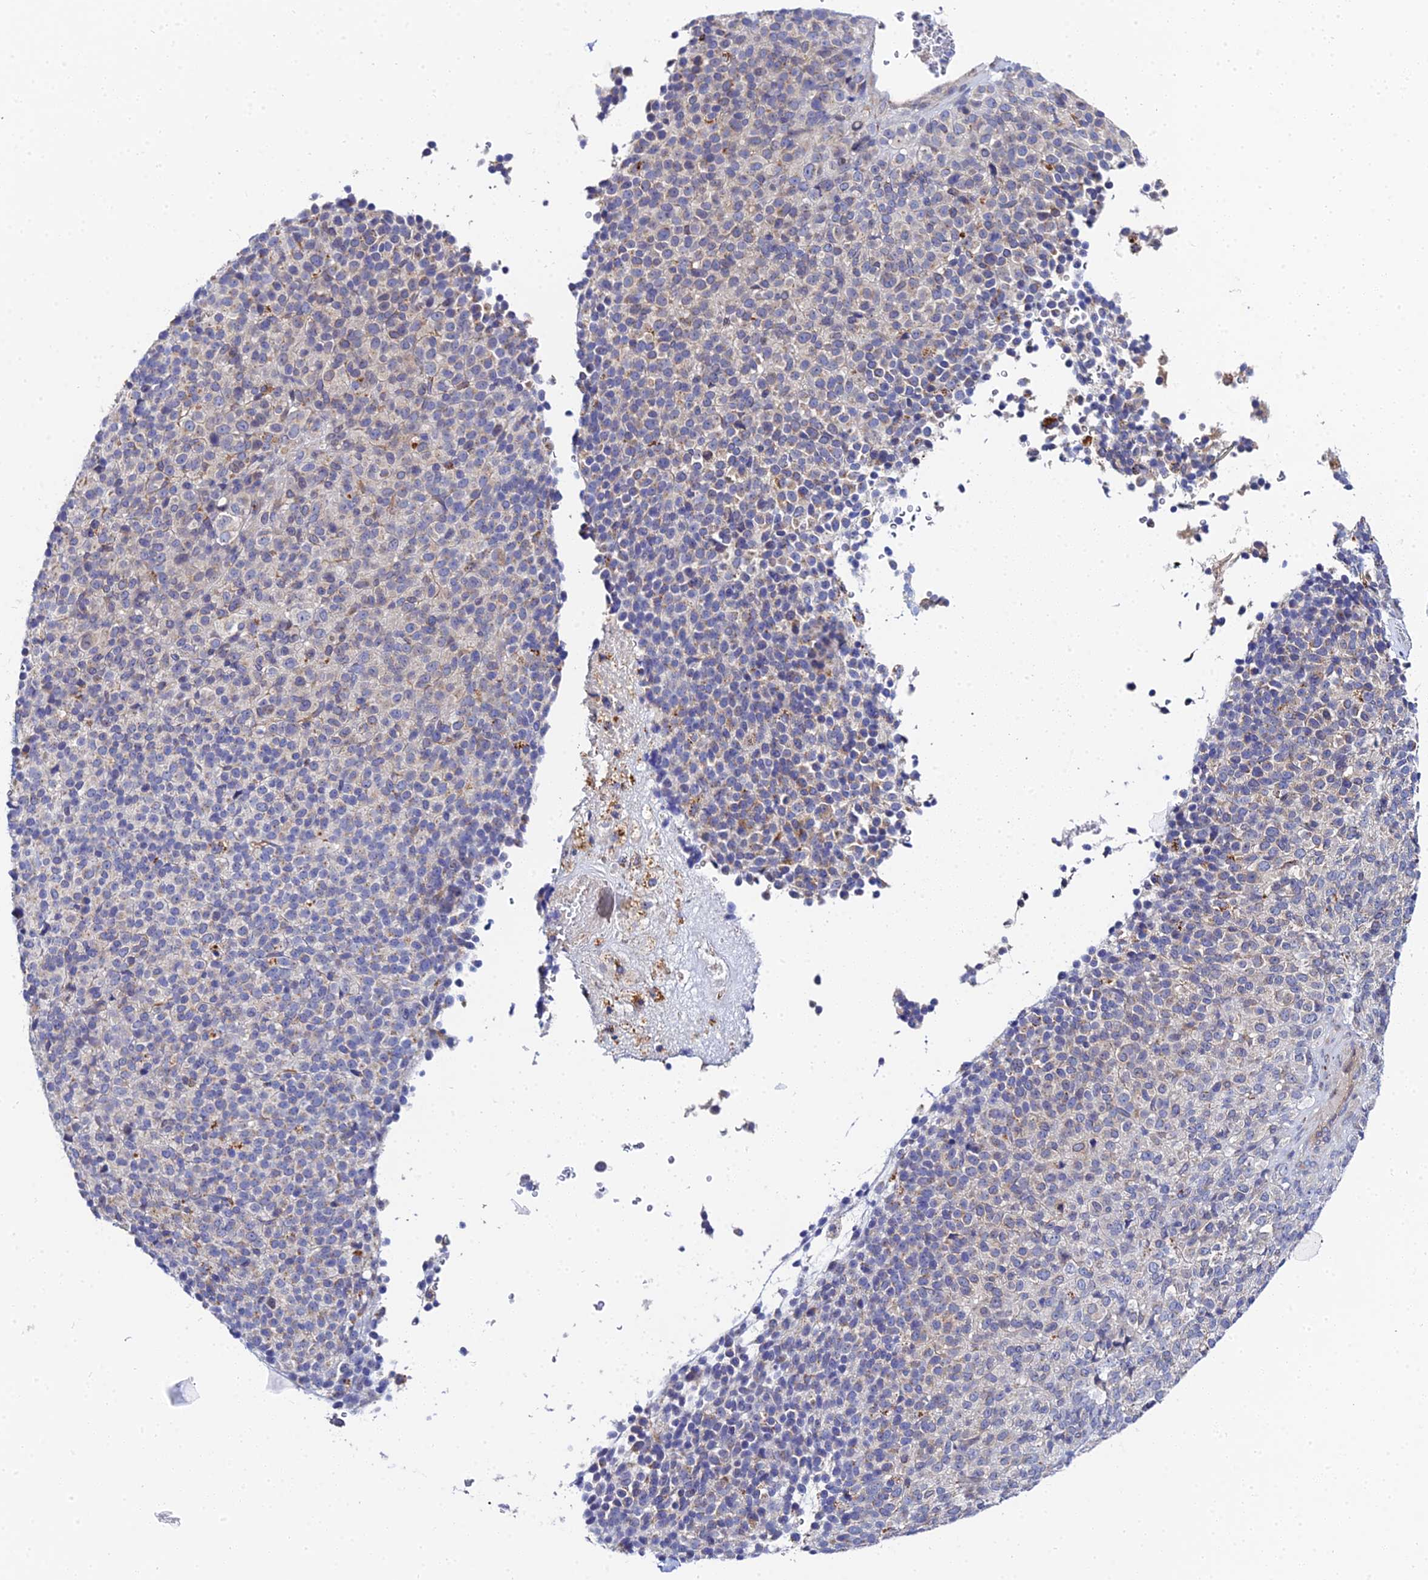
{"staining": {"intensity": "negative", "quantity": "none", "location": "none"}, "tissue": "melanoma", "cell_type": "Tumor cells", "image_type": "cancer", "snomed": [{"axis": "morphology", "description": "Malignant melanoma, Metastatic site"}, {"axis": "topography", "description": "Brain"}], "caption": "The IHC photomicrograph has no significant staining in tumor cells of malignant melanoma (metastatic site) tissue. Nuclei are stained in blue.", "gene": "APOBEC3H", "patient": {"sex": "female", "age": 56}}